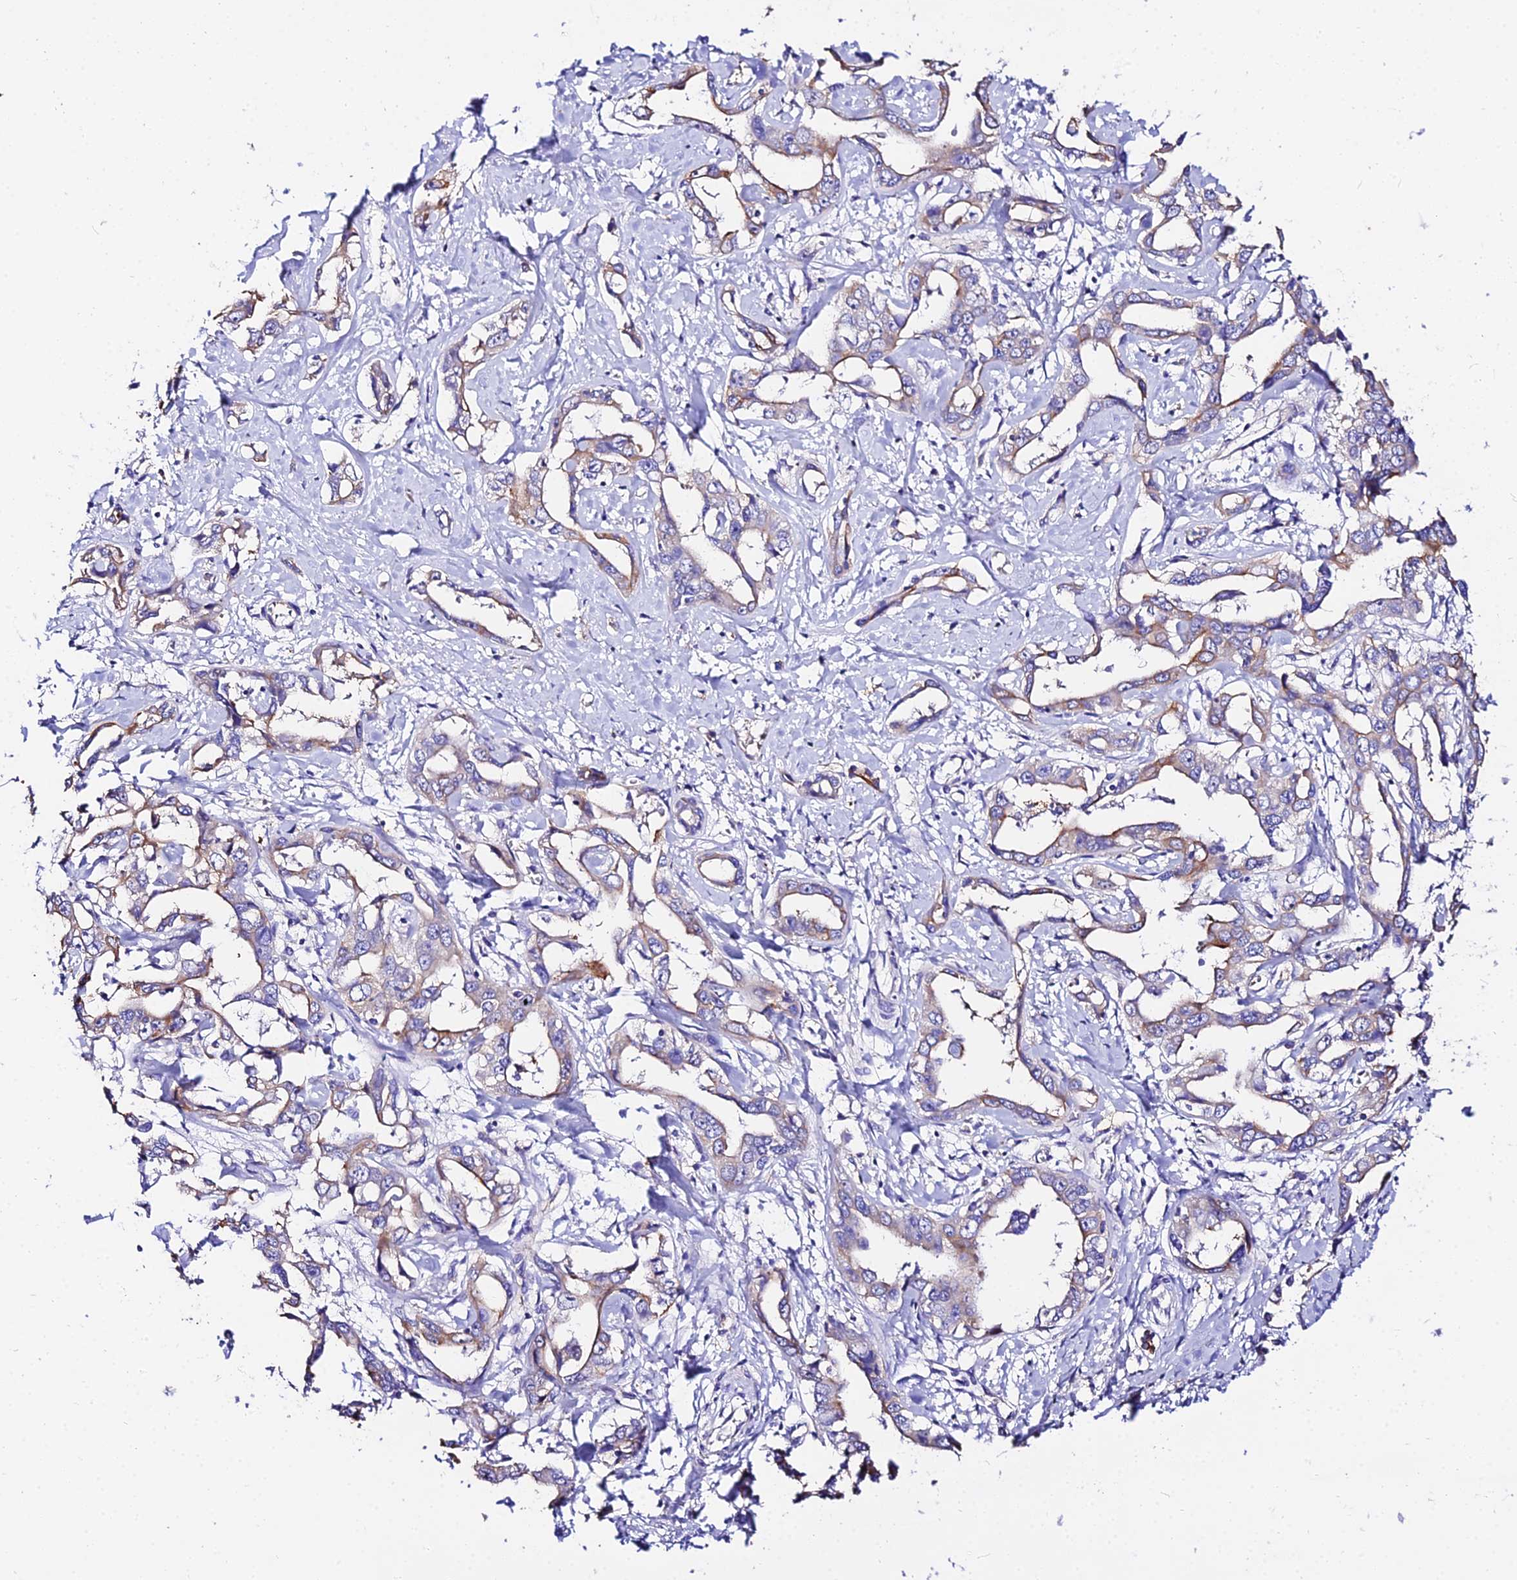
{"staining": {"intensity": "weak", "quantity": ">75%", "location": "cytoplasmic/membranous"}, "tissue": "liver cancer", "cell_type": "Tumor cells", "image_type": "cancer", "snomed": [{"axis": "morphology", "description": "Cholangiocarcinoma"}, {"axis": "topography", "description": "Liver"}], "caption": "Protein positivity by immunohistochemistry (IHC) displays weak cytoplasmic/membranous positivity in about >75% of tumor cells in liver cancer. (IHC, brightfield microscopy, high magnification).", "gene": "DAW1", "patient": {"sex": "male", "age": 59}}